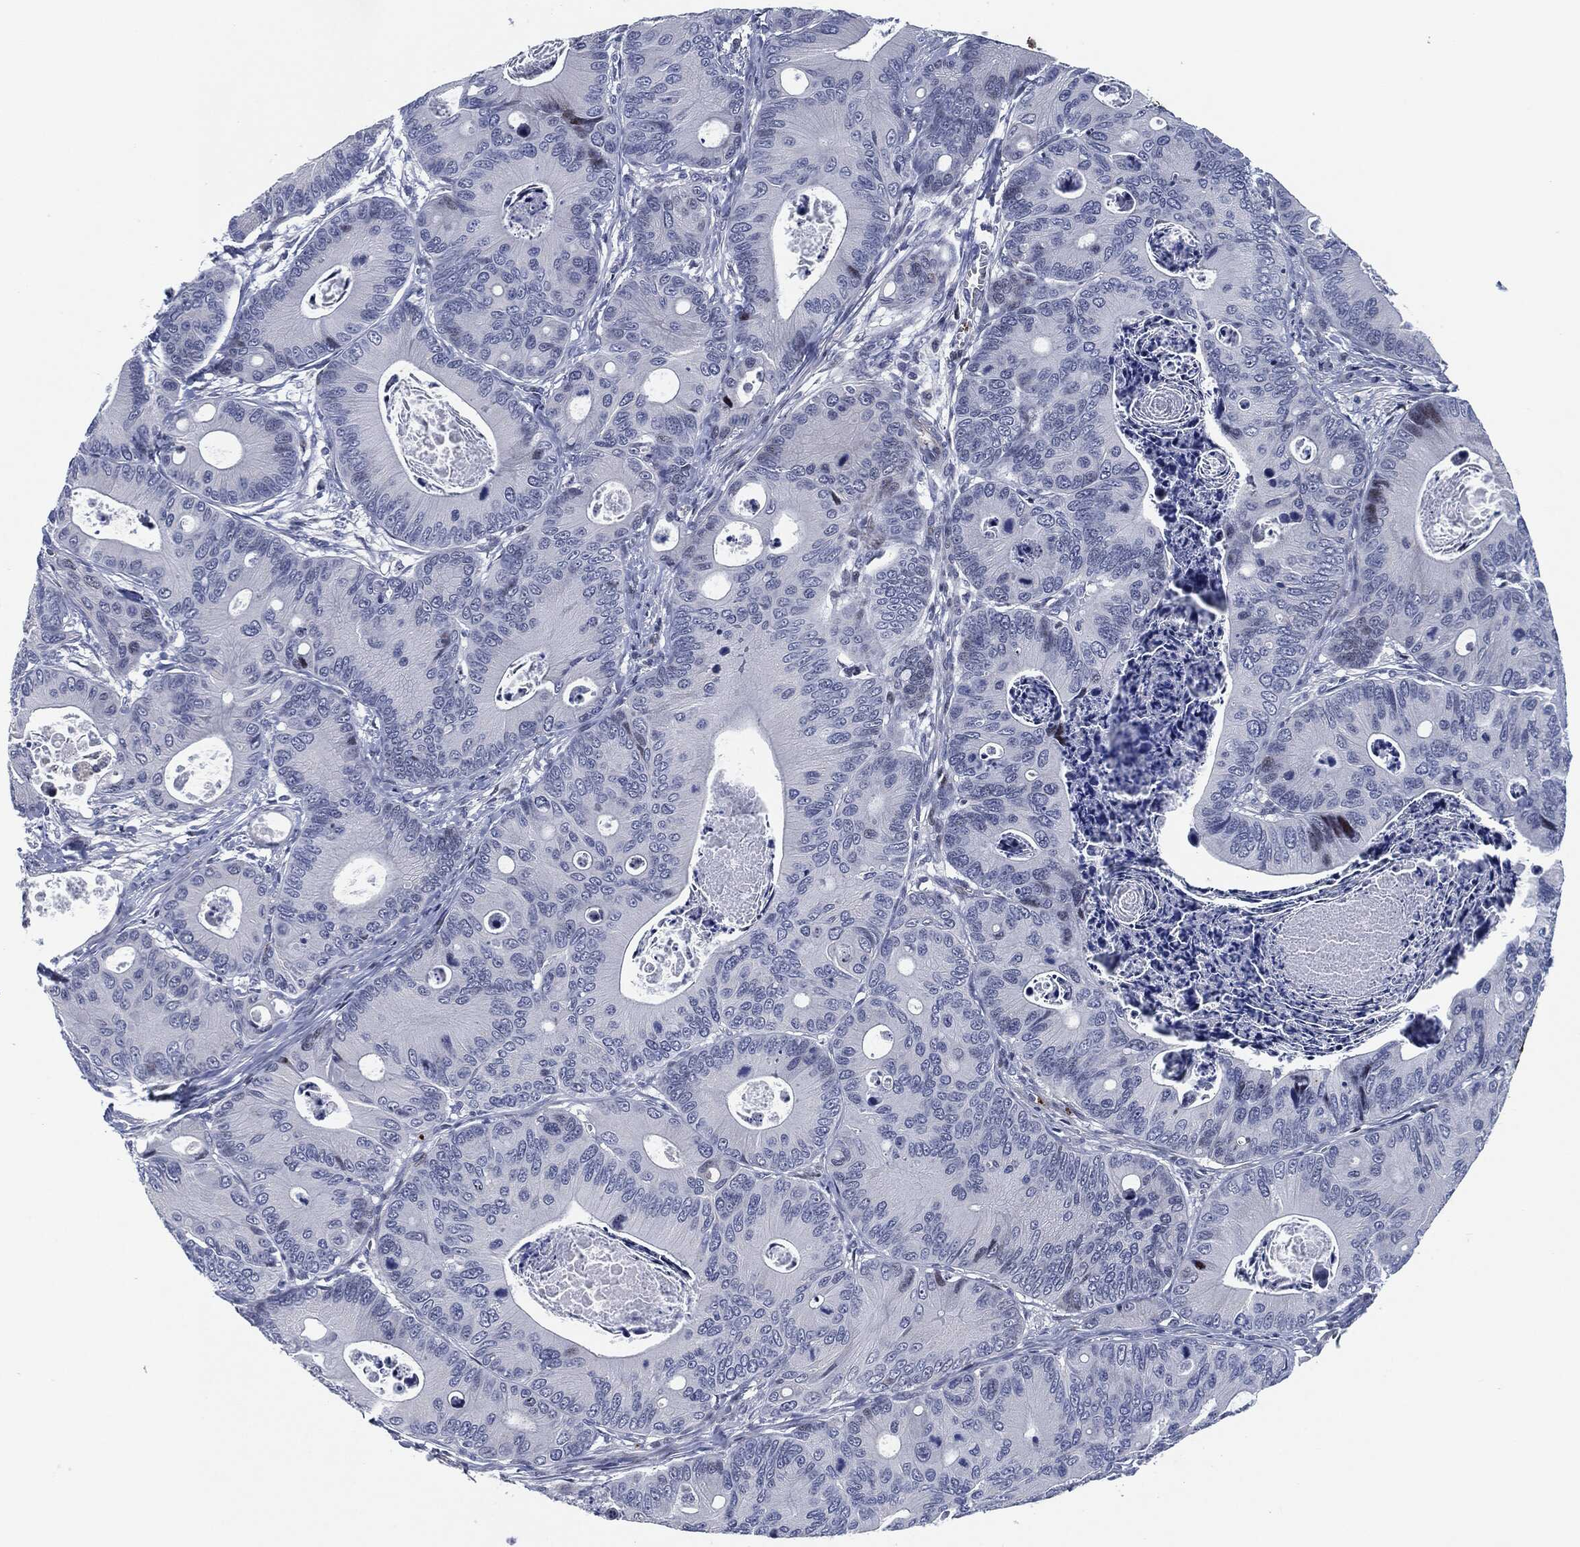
{"staining": {"intensity": "weak", "quantity": "<25%", "location": "nuclear"}, "tissue": "colorectal cancer", "cell_type": "Tumor cells", "image_type": "cancer", "snomed": [{"axis": "morphology", "description": "Adenocarcinoma, NOS"}, {"axis": "topography", "description": "Colon"}], "caption": "High power microscopy micrograph of an immunohistochemistry photomicrograph of colorectal cancer (adenocarcinoma), revealing no significant expression in tumor cells. (Brightfield microscopy of DAB (3,3'-diaminobenzidine) immunohistochemistry at high magnification).", "gene": "MPO", "patient": {"sex": "female", "age": 78}}